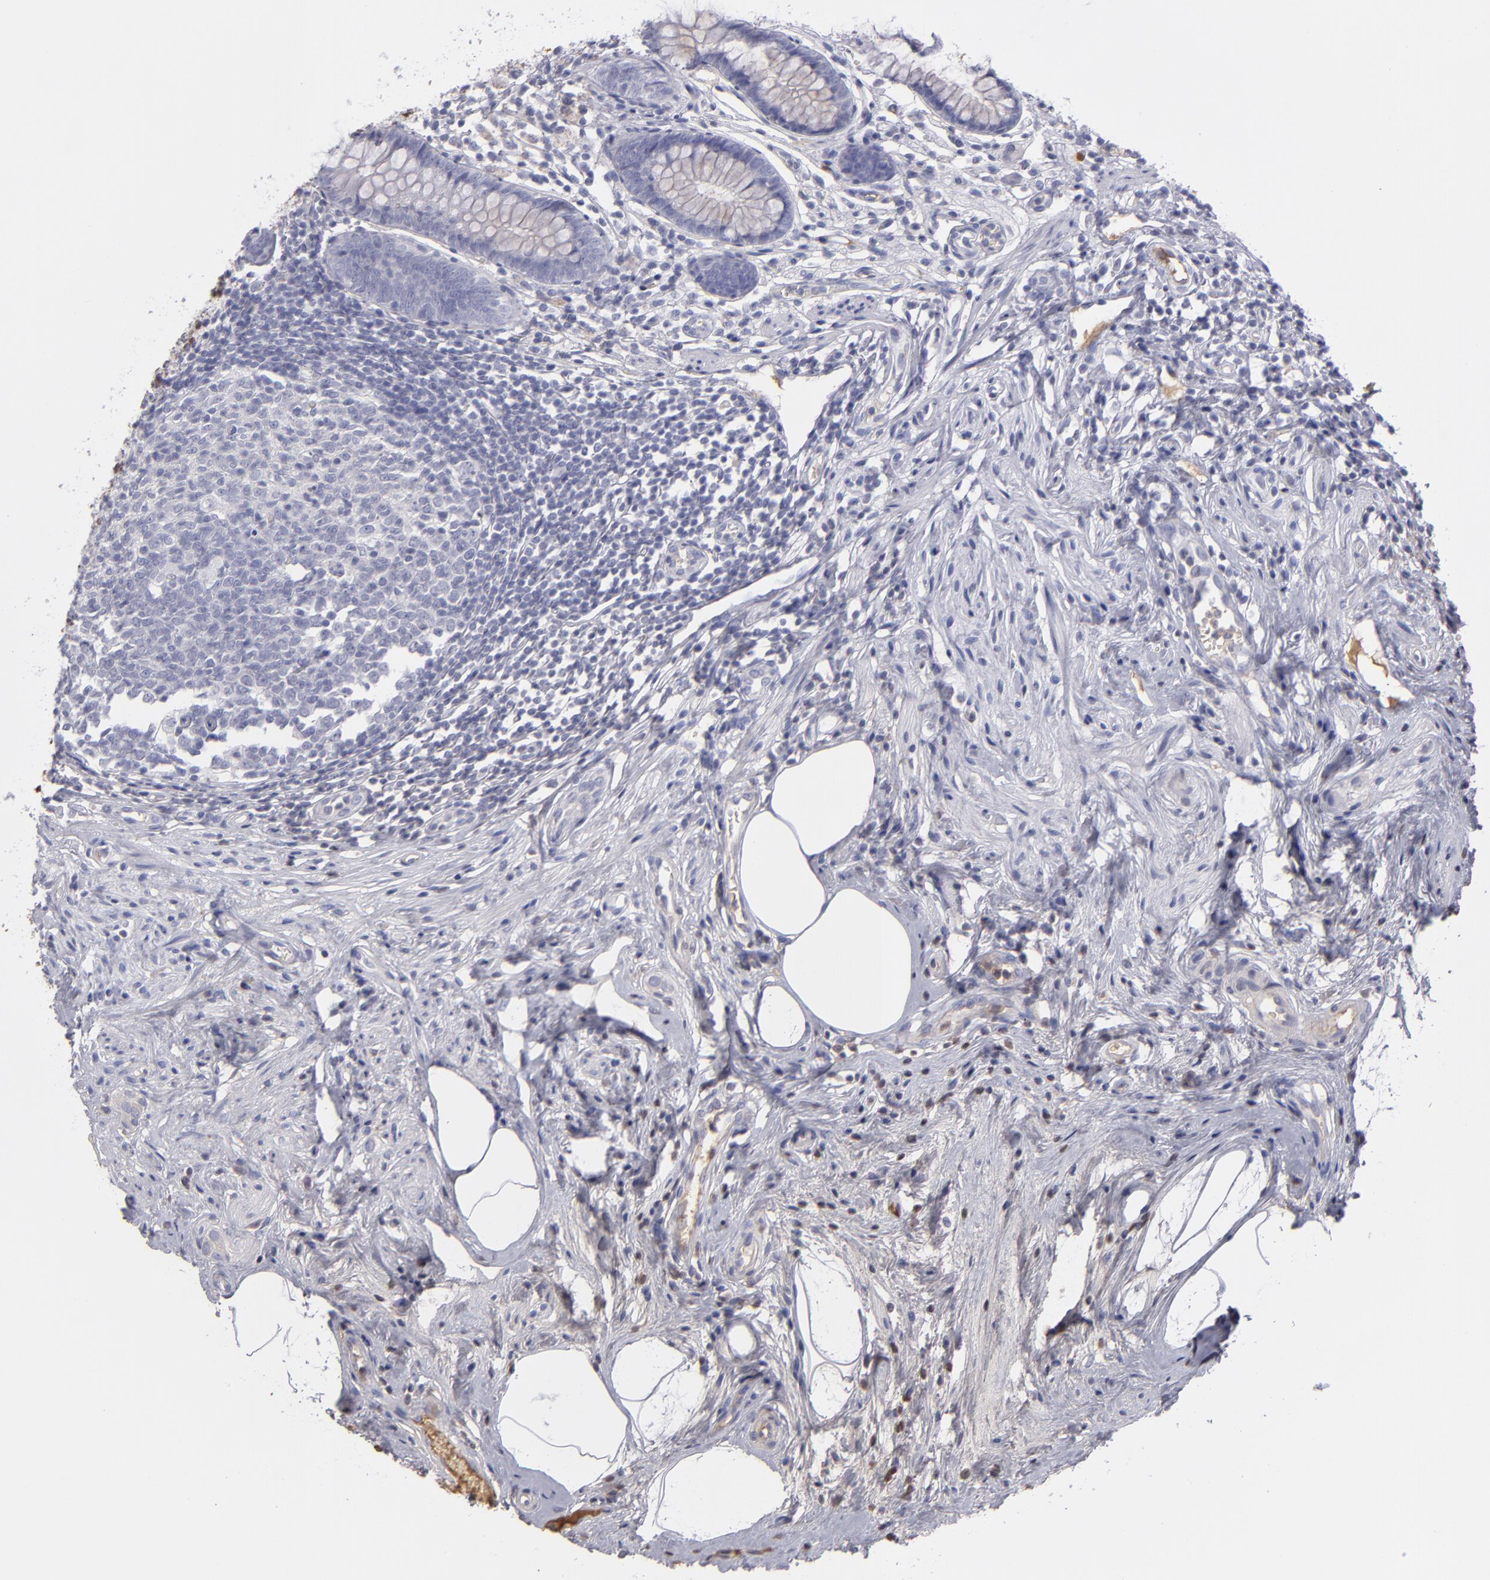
{"staining": {"intensity": "weak", "quantity": "<25%", "location": "cytoplasmic/membranous"}, "tissue": "appendix", "cell_type": "Glandular cells", "image_type": "normal", "snomed": [{"axis": "morphology", "description": "Normal tissue, NOS"}, {"axis": "topography", "description": "Appendix"}], "caption": "IHC photomicrograph of unremarkable appendix: appendix stained with DAB demonstrates no significant protein expression in glandular cells.", "gene": "SERPINA1", "patient": {"sex": "male", "age": 38}}